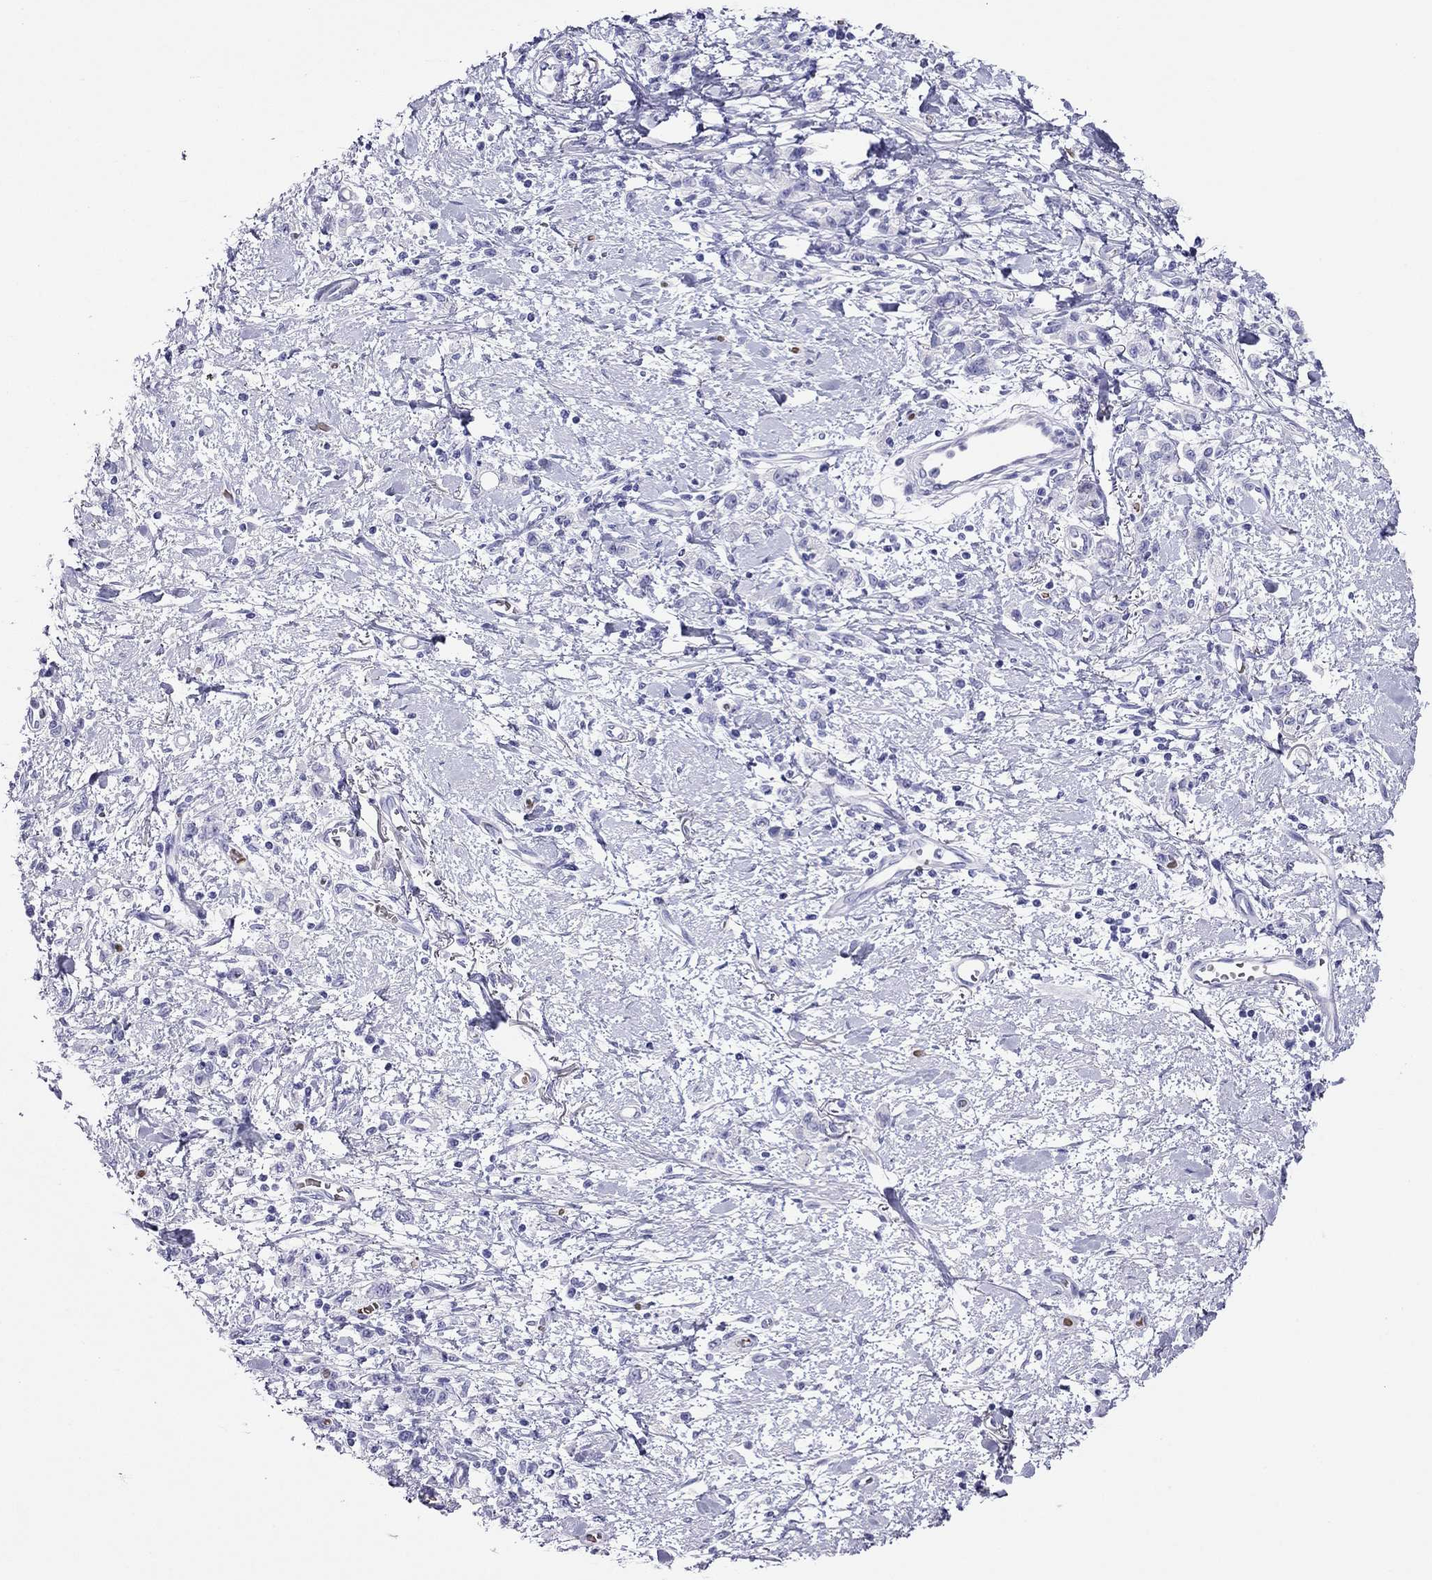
{"staining": {"intensity": "negative", "quantity": "none", "location": "none"}, "tissue": "stomach cancer", "cell_type": "Tumor cells", "image_type": "cancer", "snomed": [{"axis": "morphology", "description": "Adenocarcinoma, NOS"}, {"axis": "topography", "description": "Stomach"}], "caption": "Immunohistochemistry (IHC) of human stomach cancer (adenocarcinoma) reveals no expression in tumor cells.", "gene": "PTPRN", "patient": {"sex": "male", "age": 77}}